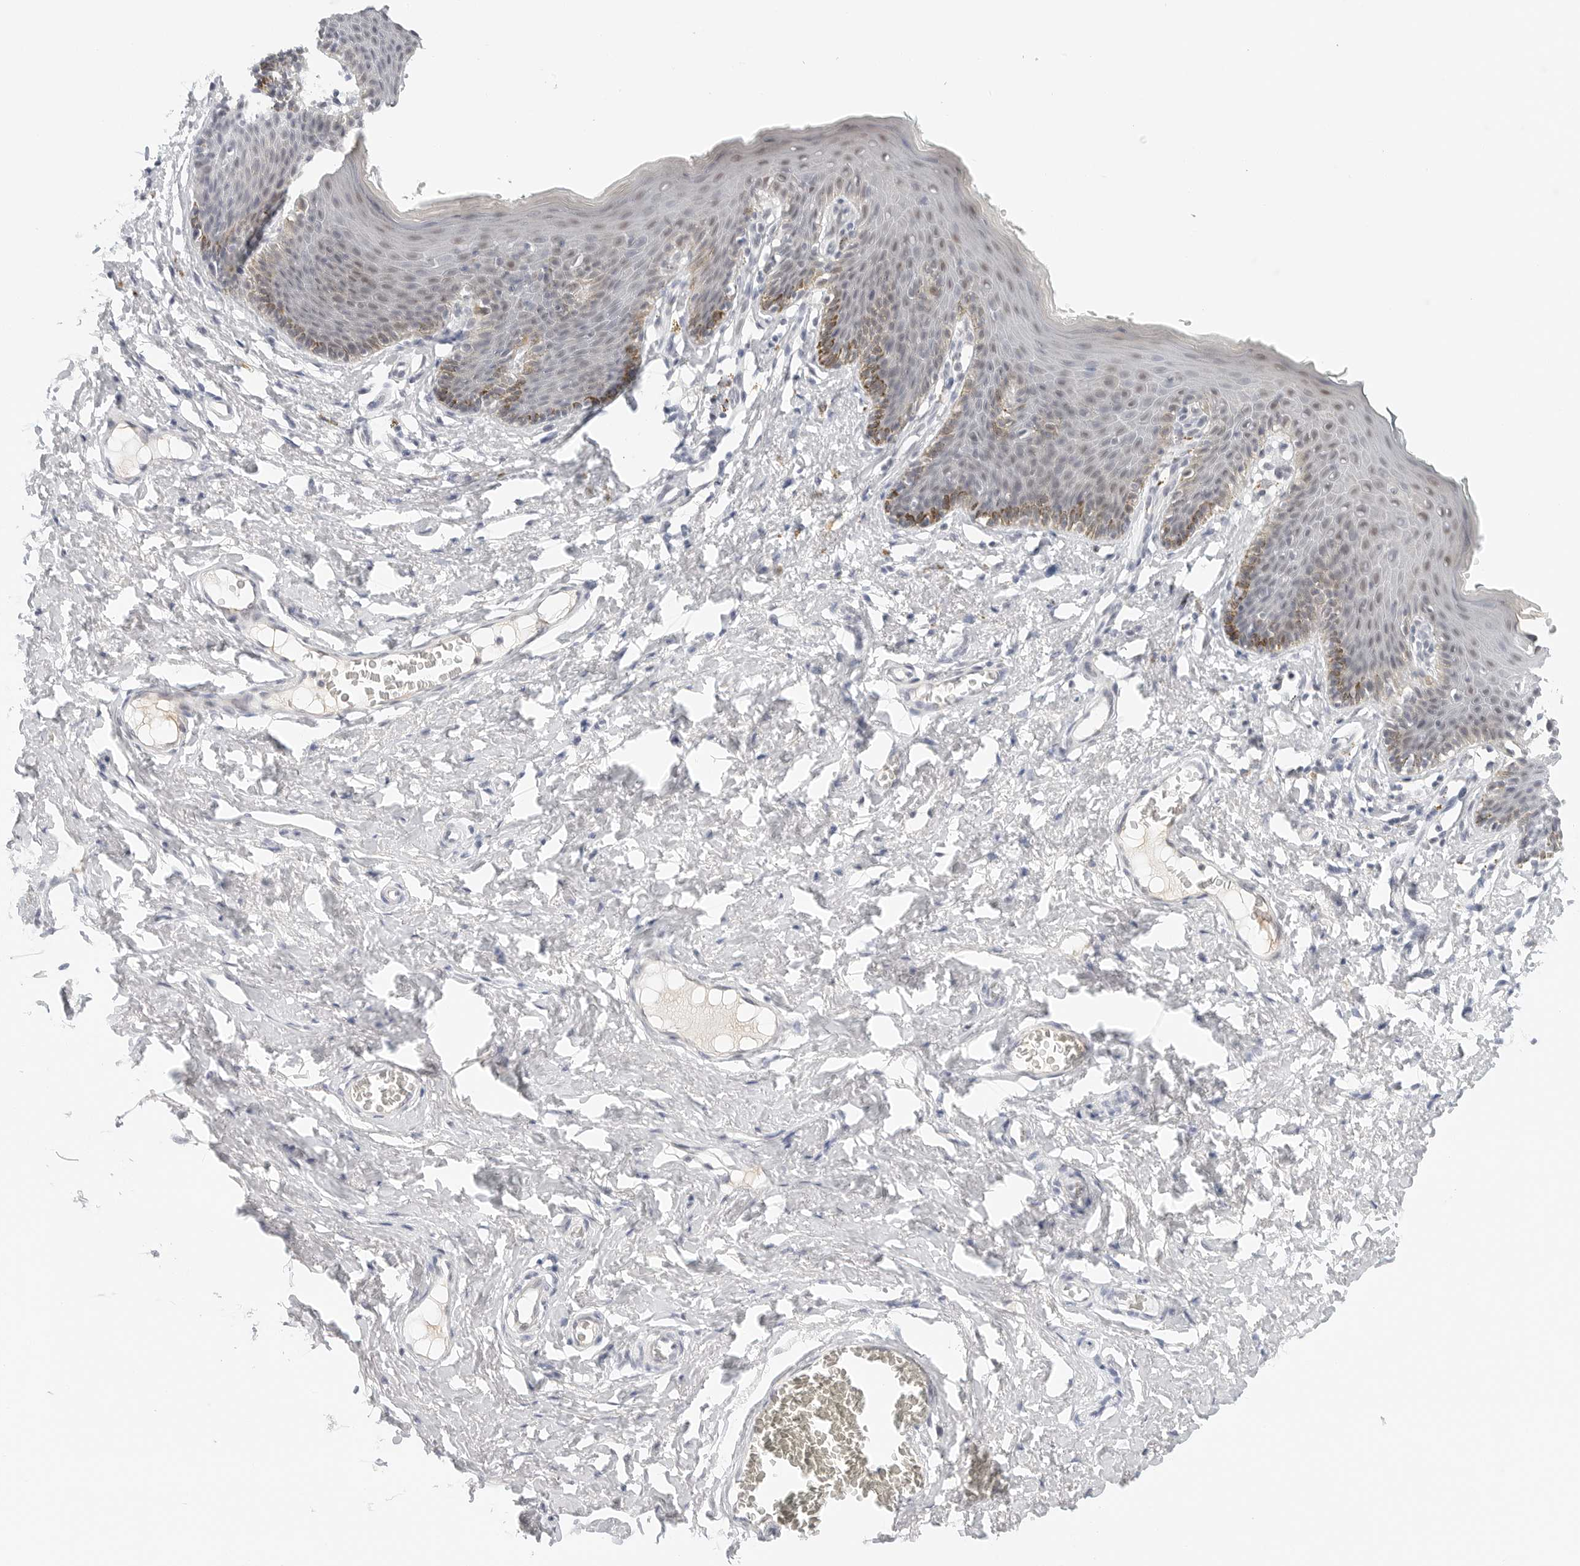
{"staining": {"intensity": "moderate", "quantity": "<25%", "location": "cytoplasmic/membranous"}, "tissue": "skin", "cell_type": "Epidermal cells", "image_type": "normal", "snomed": [{"axis": "morphology", "description": "Normal tissue, NOS"}, {"axis": "topography", "description": "Vulva"}], "caption": "Epidermal cells demonstrate low levels of moderate cytoplasmic/membranous staining in about <25% of cells in unremarkable skin. Nuclei are stained in blue.", "gene": "TSEN2", "patient": {"sex": "female", "age": 66}}